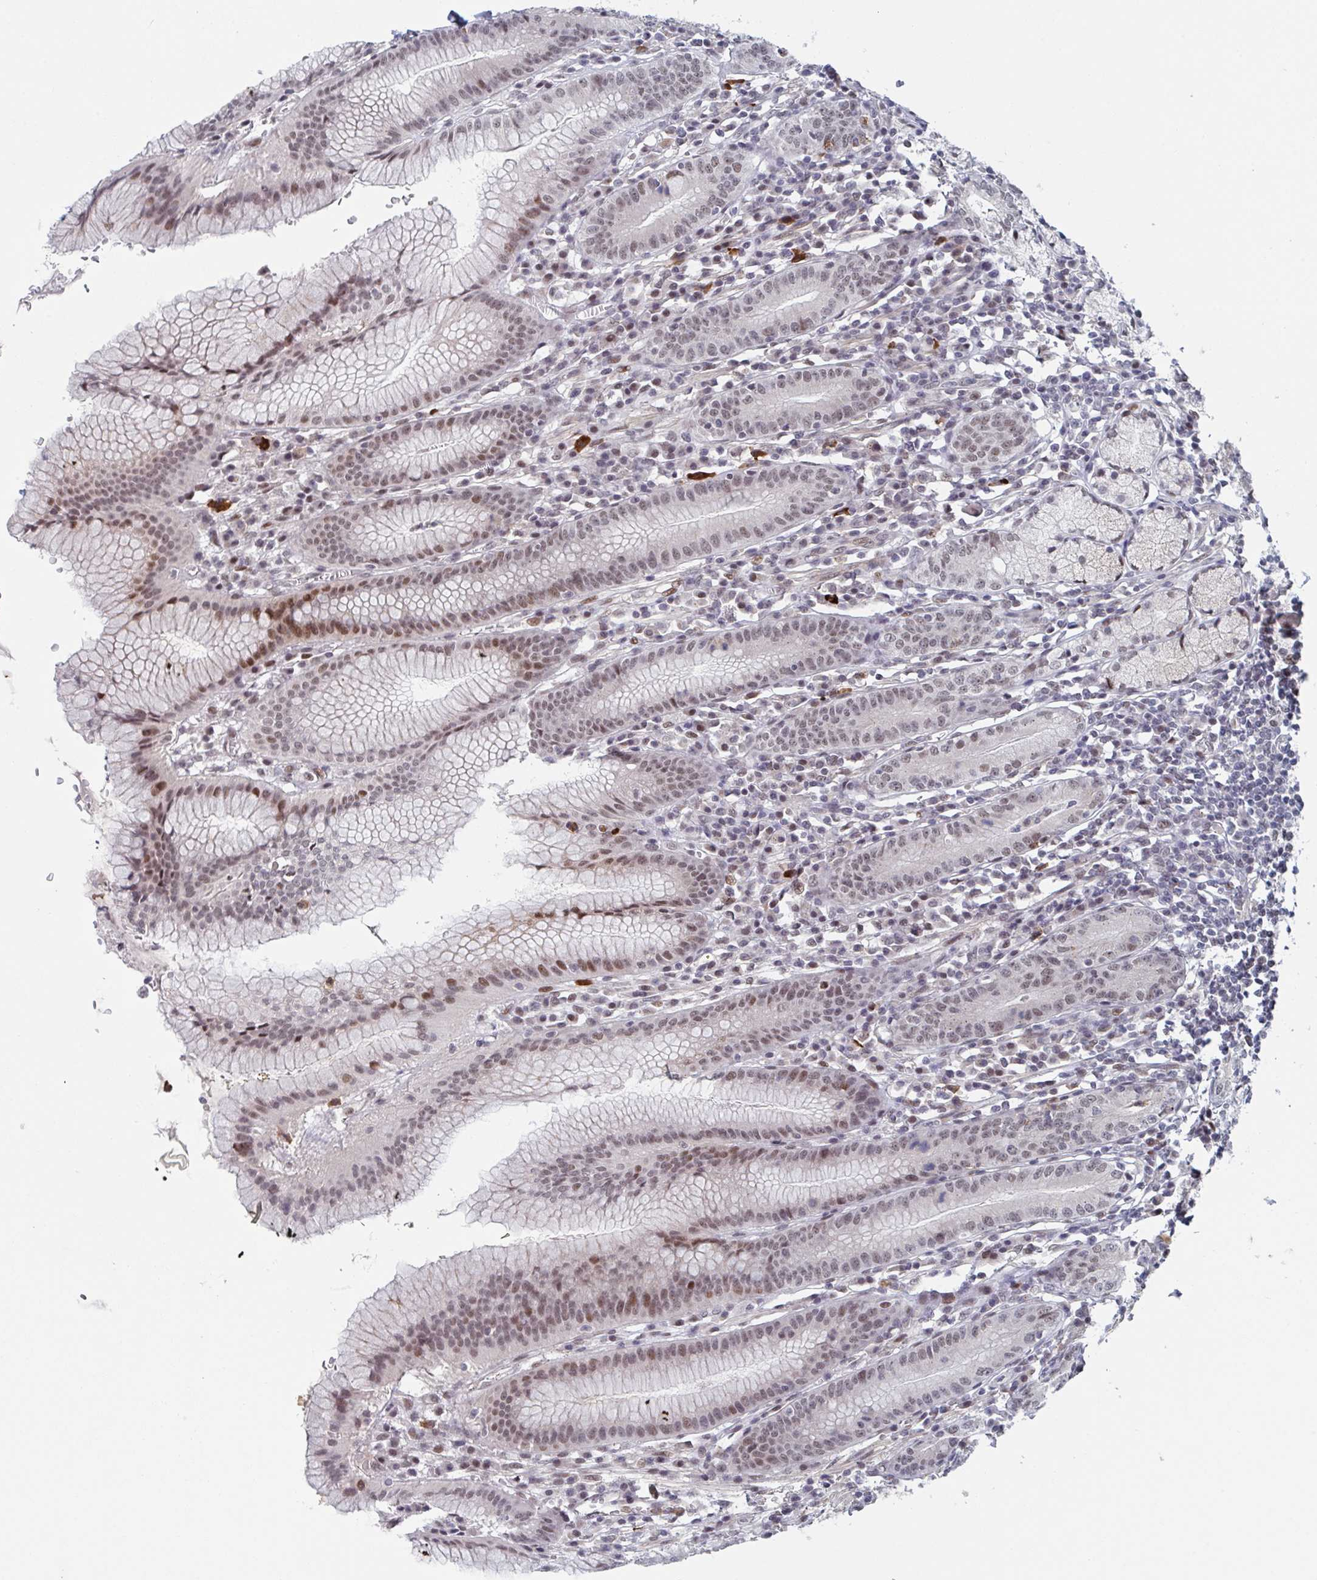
{"staining": {"intensity": "strong", "quantity": "25%-75%", "location": "cytoplasmic/membranous,nuclear"}, "tissue": "stomach", "cell_type": "Glandular cells", "image_type": "normal", "snomed": [{"axis": "morphology", "description": "Normal tissue, NOS"}, {"axis": "topography", "description": "Stomach"}], "caption": "IHC staining of normal stomach, which reveals high levels of strong cytoplasmic/membranous,nuclear positivity in about 25%-75% of glandular cells indicating strong cytoplasmic/membranous,nuclear protein positivity. The staining was performed using DAB (3,3'-diaminobenzidine) (brown) for protein detection and nuclei were counterstained in hematoxylin (blue).", "gene": "RNF212", "patient": {"sex": "male", "age": 55}}